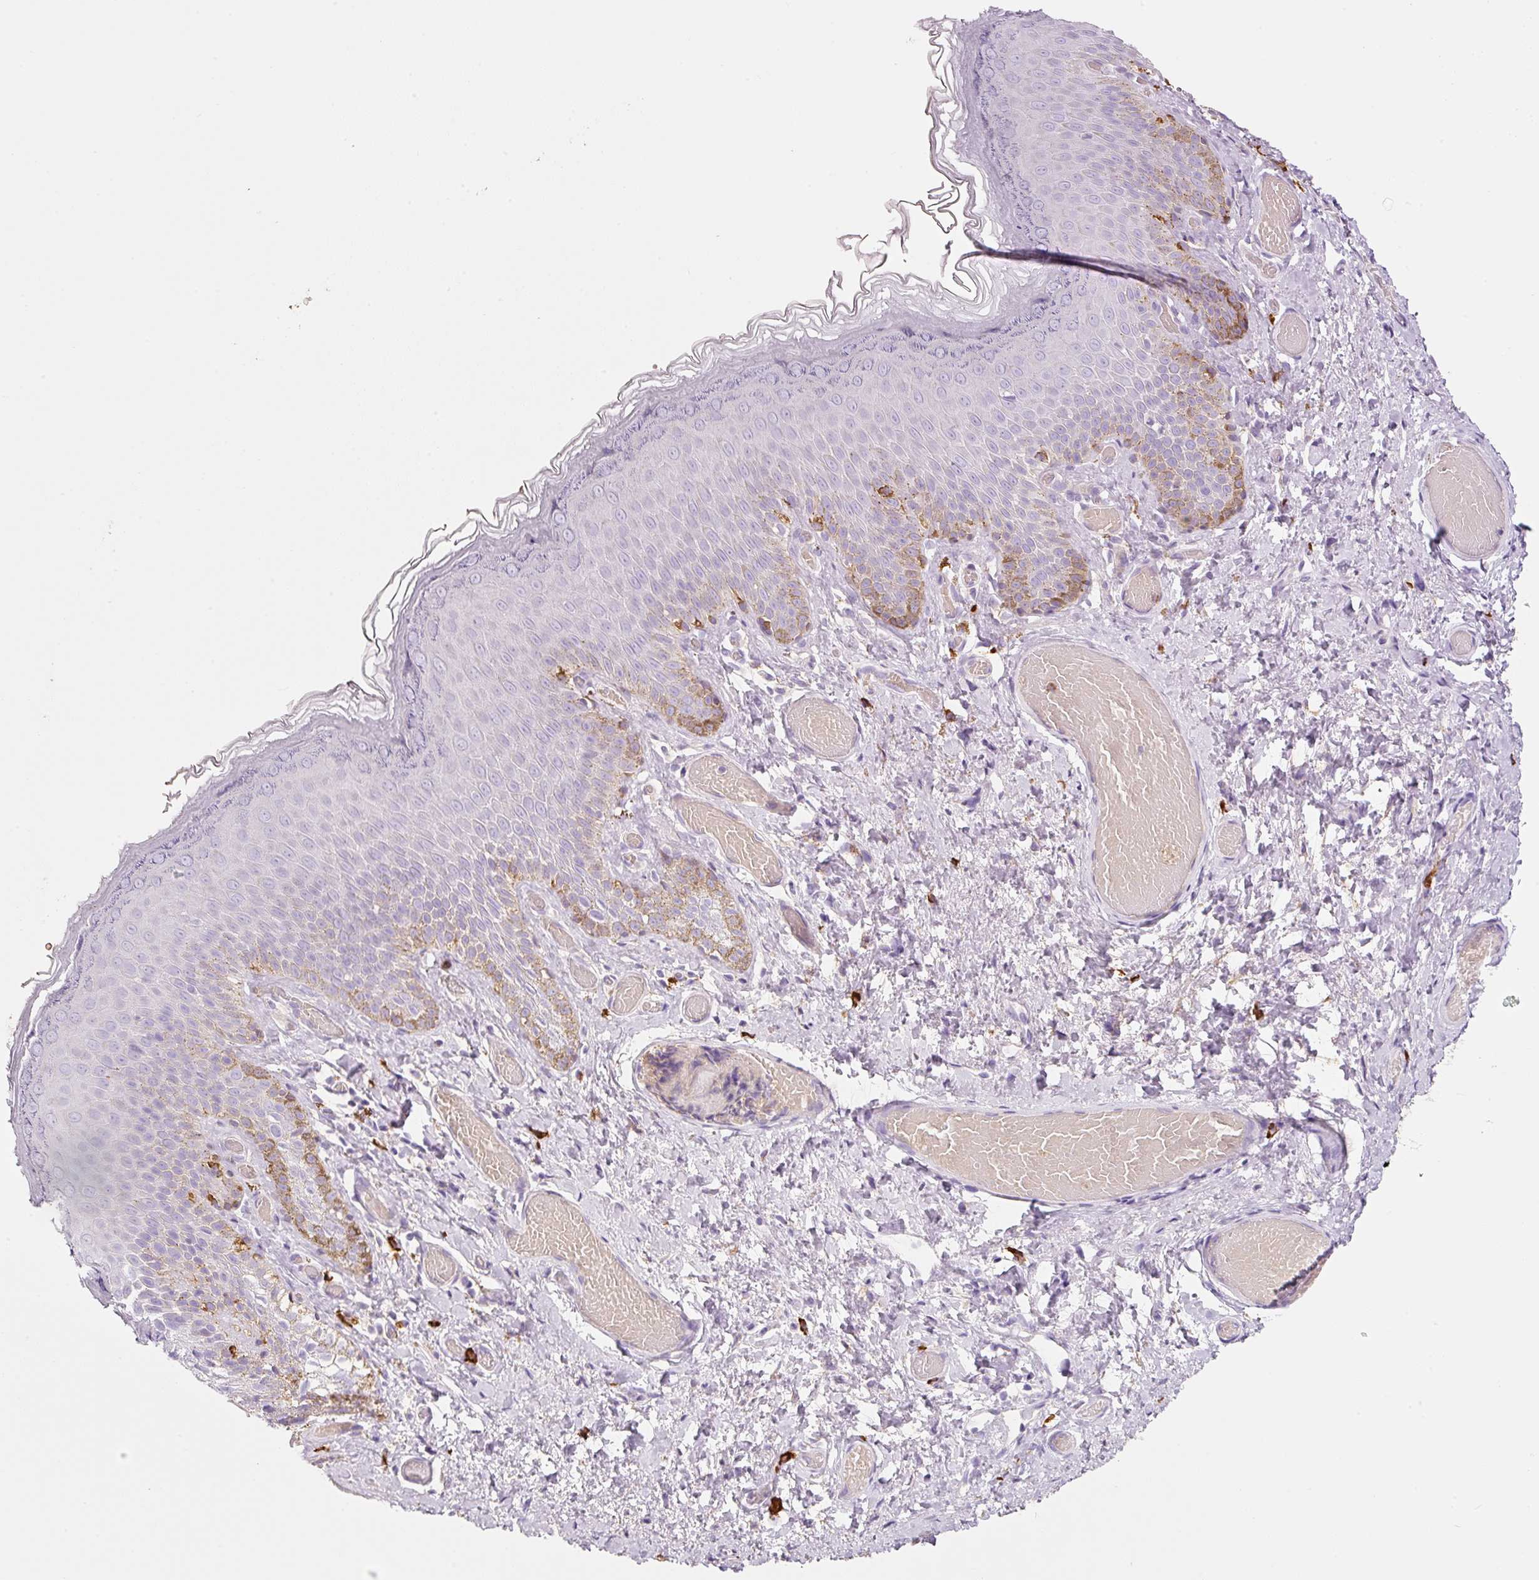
{"staining": {"intensity": "moderate", "quantity": "<25%", "location": "cytoplasmic/membranous"}, "tissue": "skin", "cell_type": "Epidermal cells", "image_type": "normal", "snomed": [{"axis": "morphology", "description": "Normal tissue, NOS"}, {"axis": "topography", "description": "Anal"}], "caption": "Immunohistochemical staining of unremarkable skin shows moderate cytoplasmic/membranous protein positivity in approximately <25% of epidermal cells. The protein of interest is shown in brown color, while the nuclei are stained blue.", "gene": "TMC8", "patient": {"sex": "female", "age": 40}}